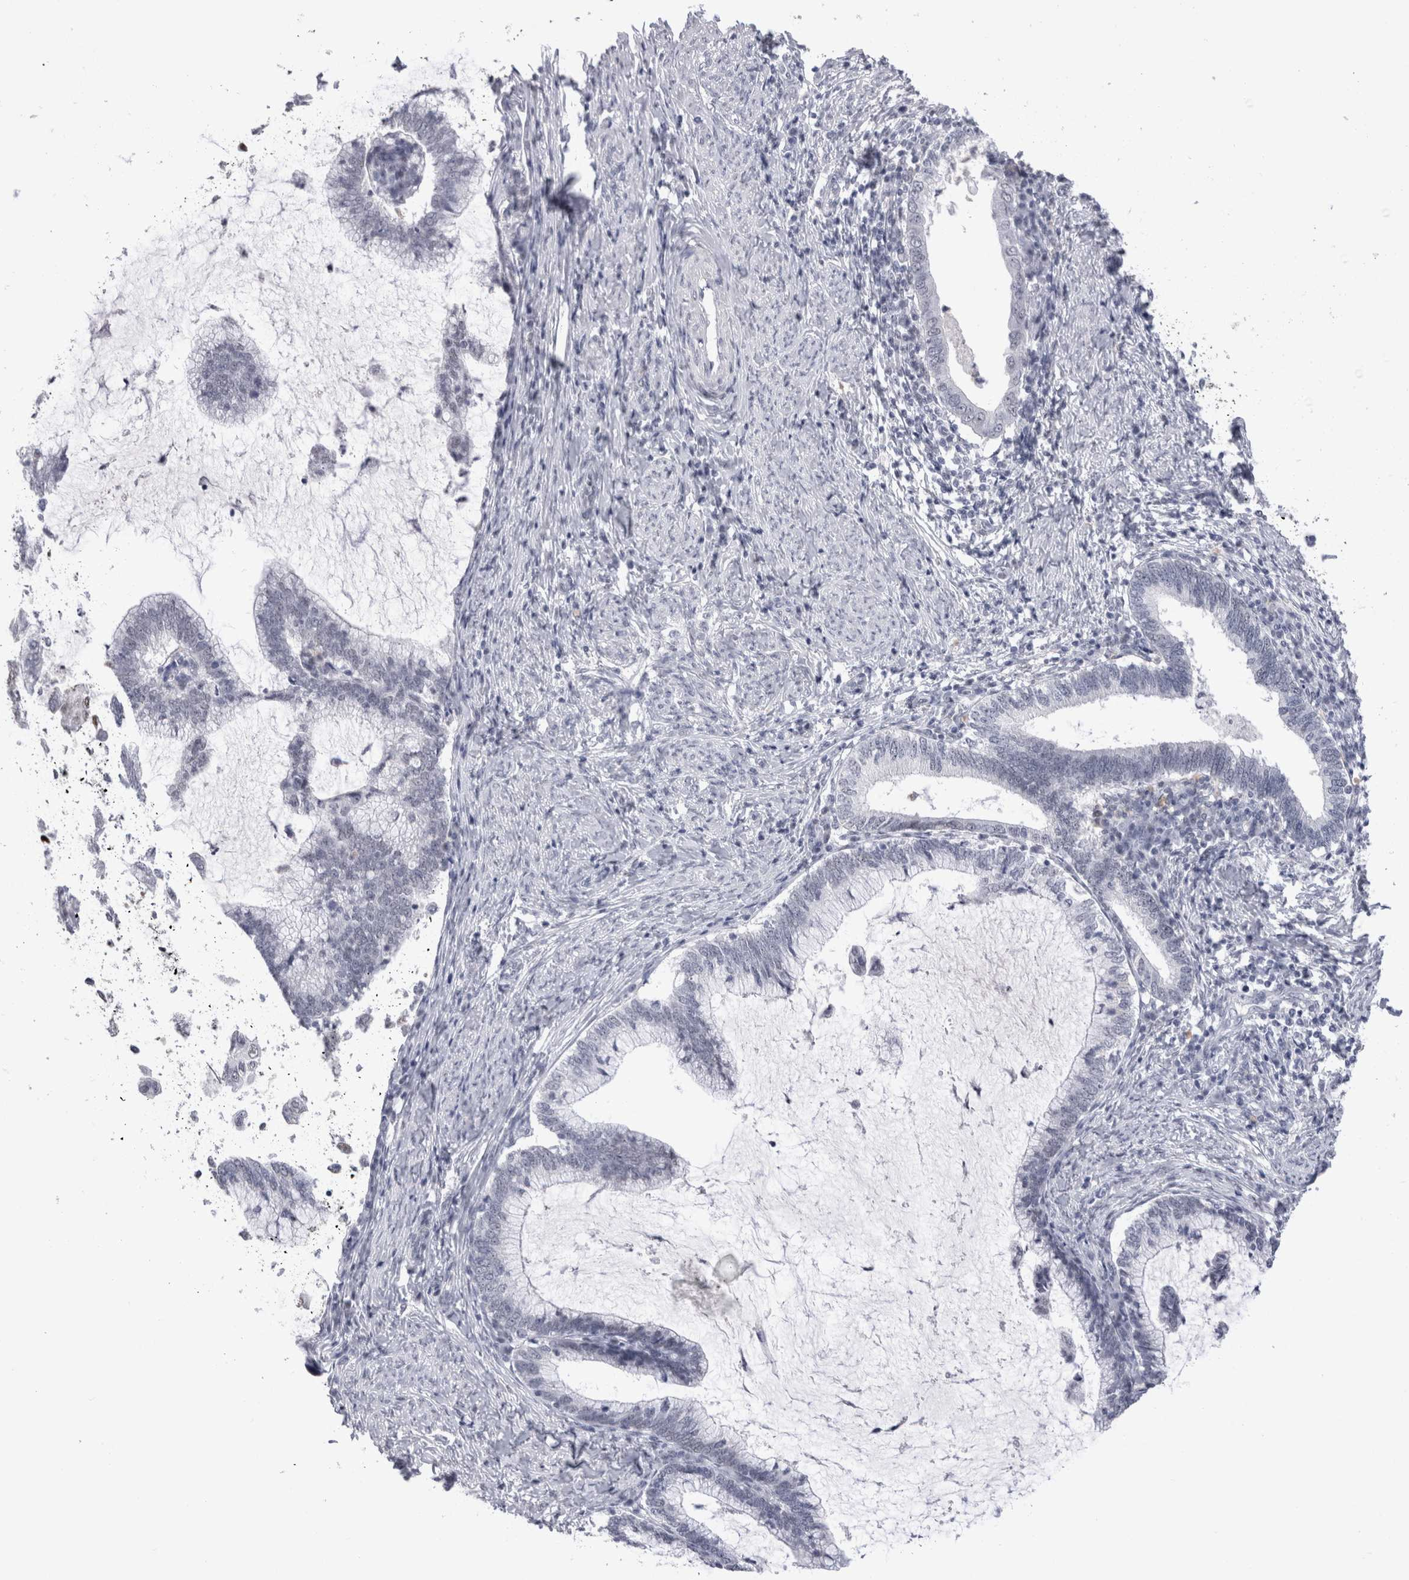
{"staining": {"intensity": "negative", "quantity": "none", "location": "none"}, "tissue": "cervical cancer", "cell_type": "Tumor cells", "image_type": "cancer", "snomed": [{"axis": "morphology", "description": "Adenocarcinoma, NOS"}, {"axis": "topography", "description": "Cervix"}], "caption": "Adenocarcinoma (cervical) stained for a protein using IHC shows no expression tumor cells.", "gene": "RBM6", "patient": {"sex": "female", "age": 36}}